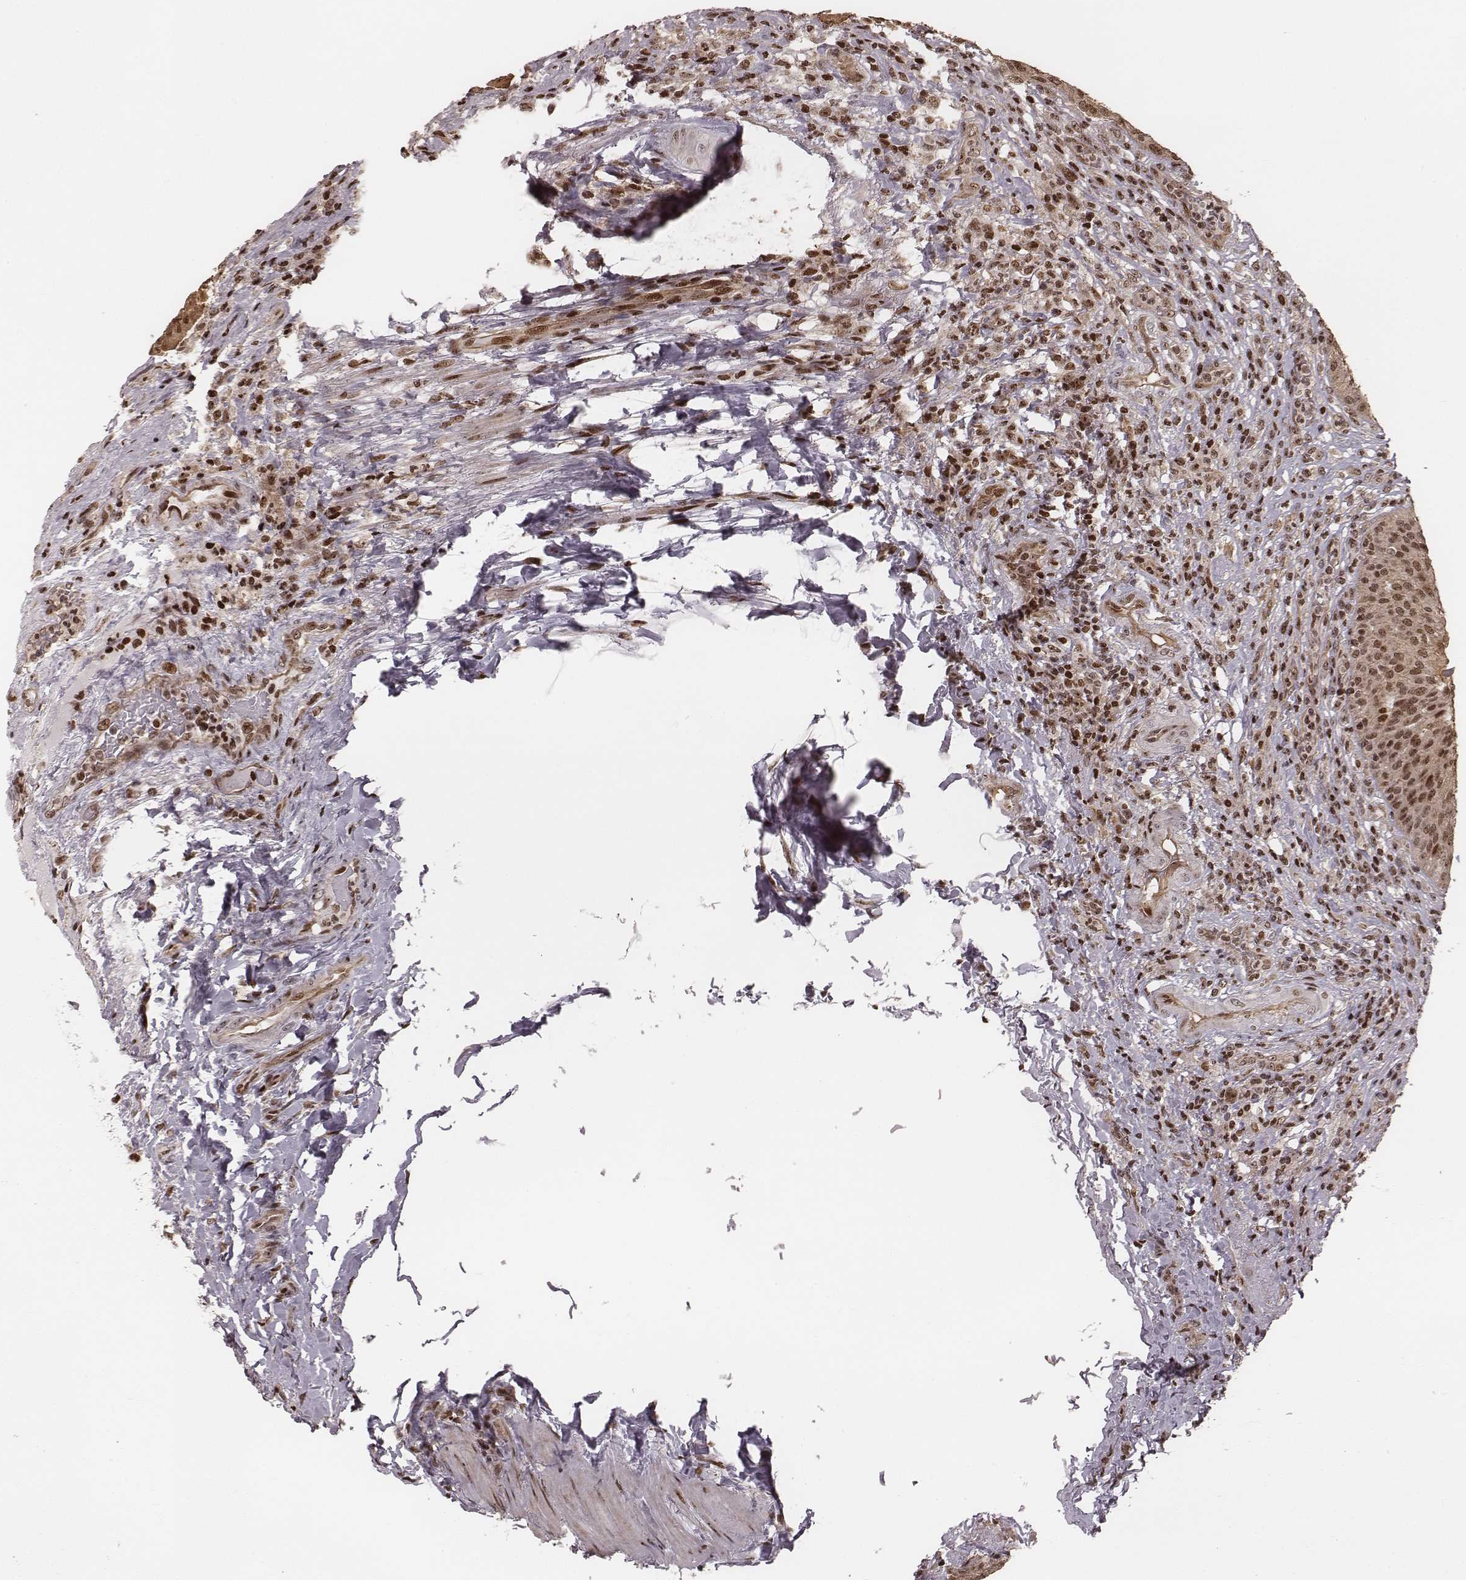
{"staining": {"intensity": "moderate", "quantity": ">75%", "location": "cytoplasmic/membranous,nuclear"}, "tissue": "urinary bladder", "cell_type": "Urothelial cells", "image_type": "normal", "snomed": [{"axis": "morphology", "description": "Normal tissue, NOS"}, {"axis": "topography", "description": "Urinary bladder"}, {"axis": "topography", "description": "Peripheral nerve tissue"}], "caption": "Immunohistochemistry (DAB) staining of unremarkable urinary bladder exhibits moderate cytoplasmic/membranous,nuclear protein staining in about >75% of urothelial cells.", "gene": "VRK3", "patient": {"sex": "male", "age": 66}}